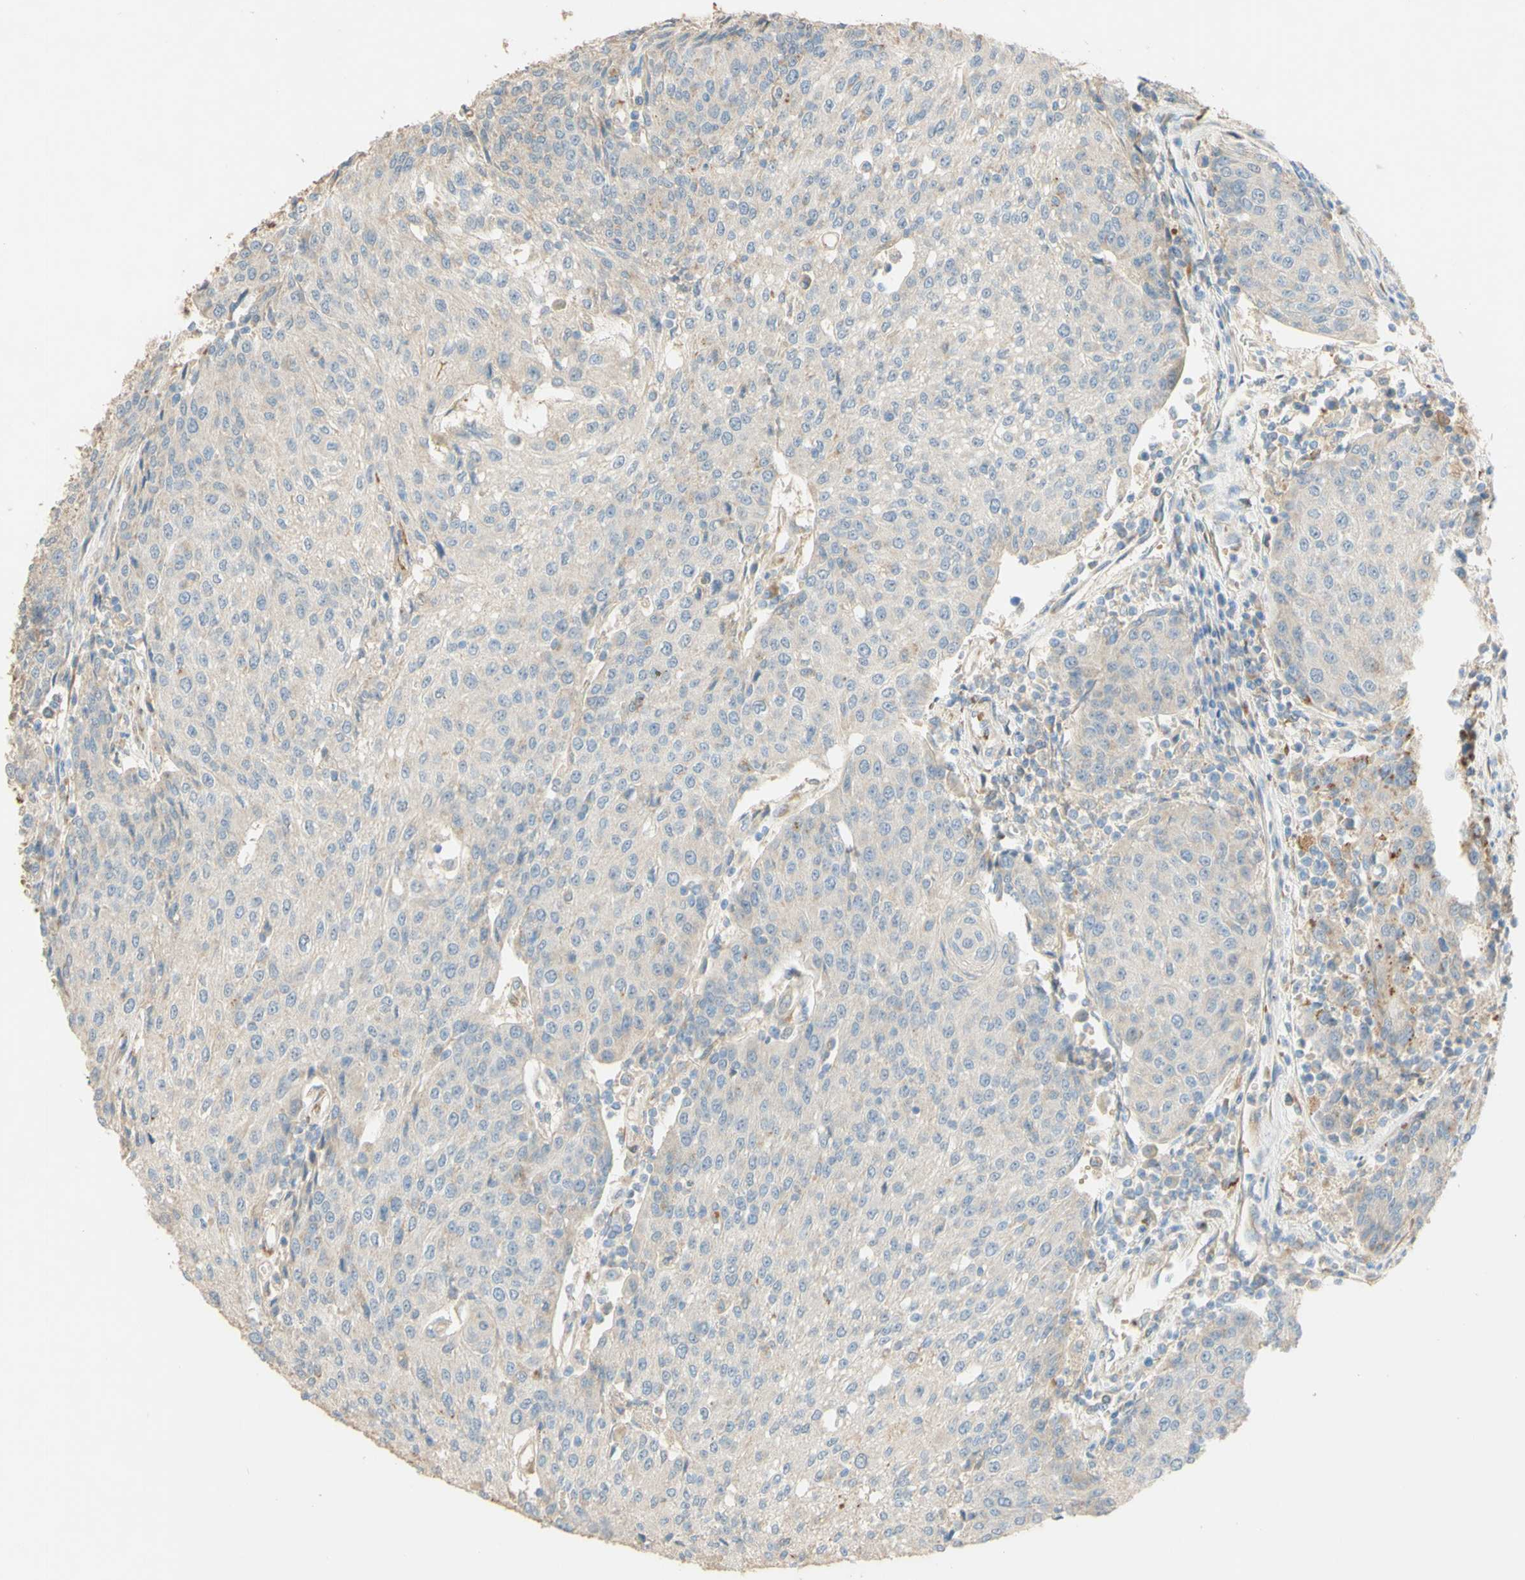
{"staining": {"intensity": "negative", "quantity": "none", "location": "none"}, "tissue": "urothelial cancer", "cell_type": "Tumor cells", "image_type": "cancer", "snomed": [{"axis": "morphology", "description": "Urothelial carcinoma, High grade"}, {"axis": "topography", "description": "Urinary bladder"}], "caption": "The image displays no staining of tumor cells in urothelial cancer.", "gene": "DKK3", "patient": {"sex": "female", "age": 85}}